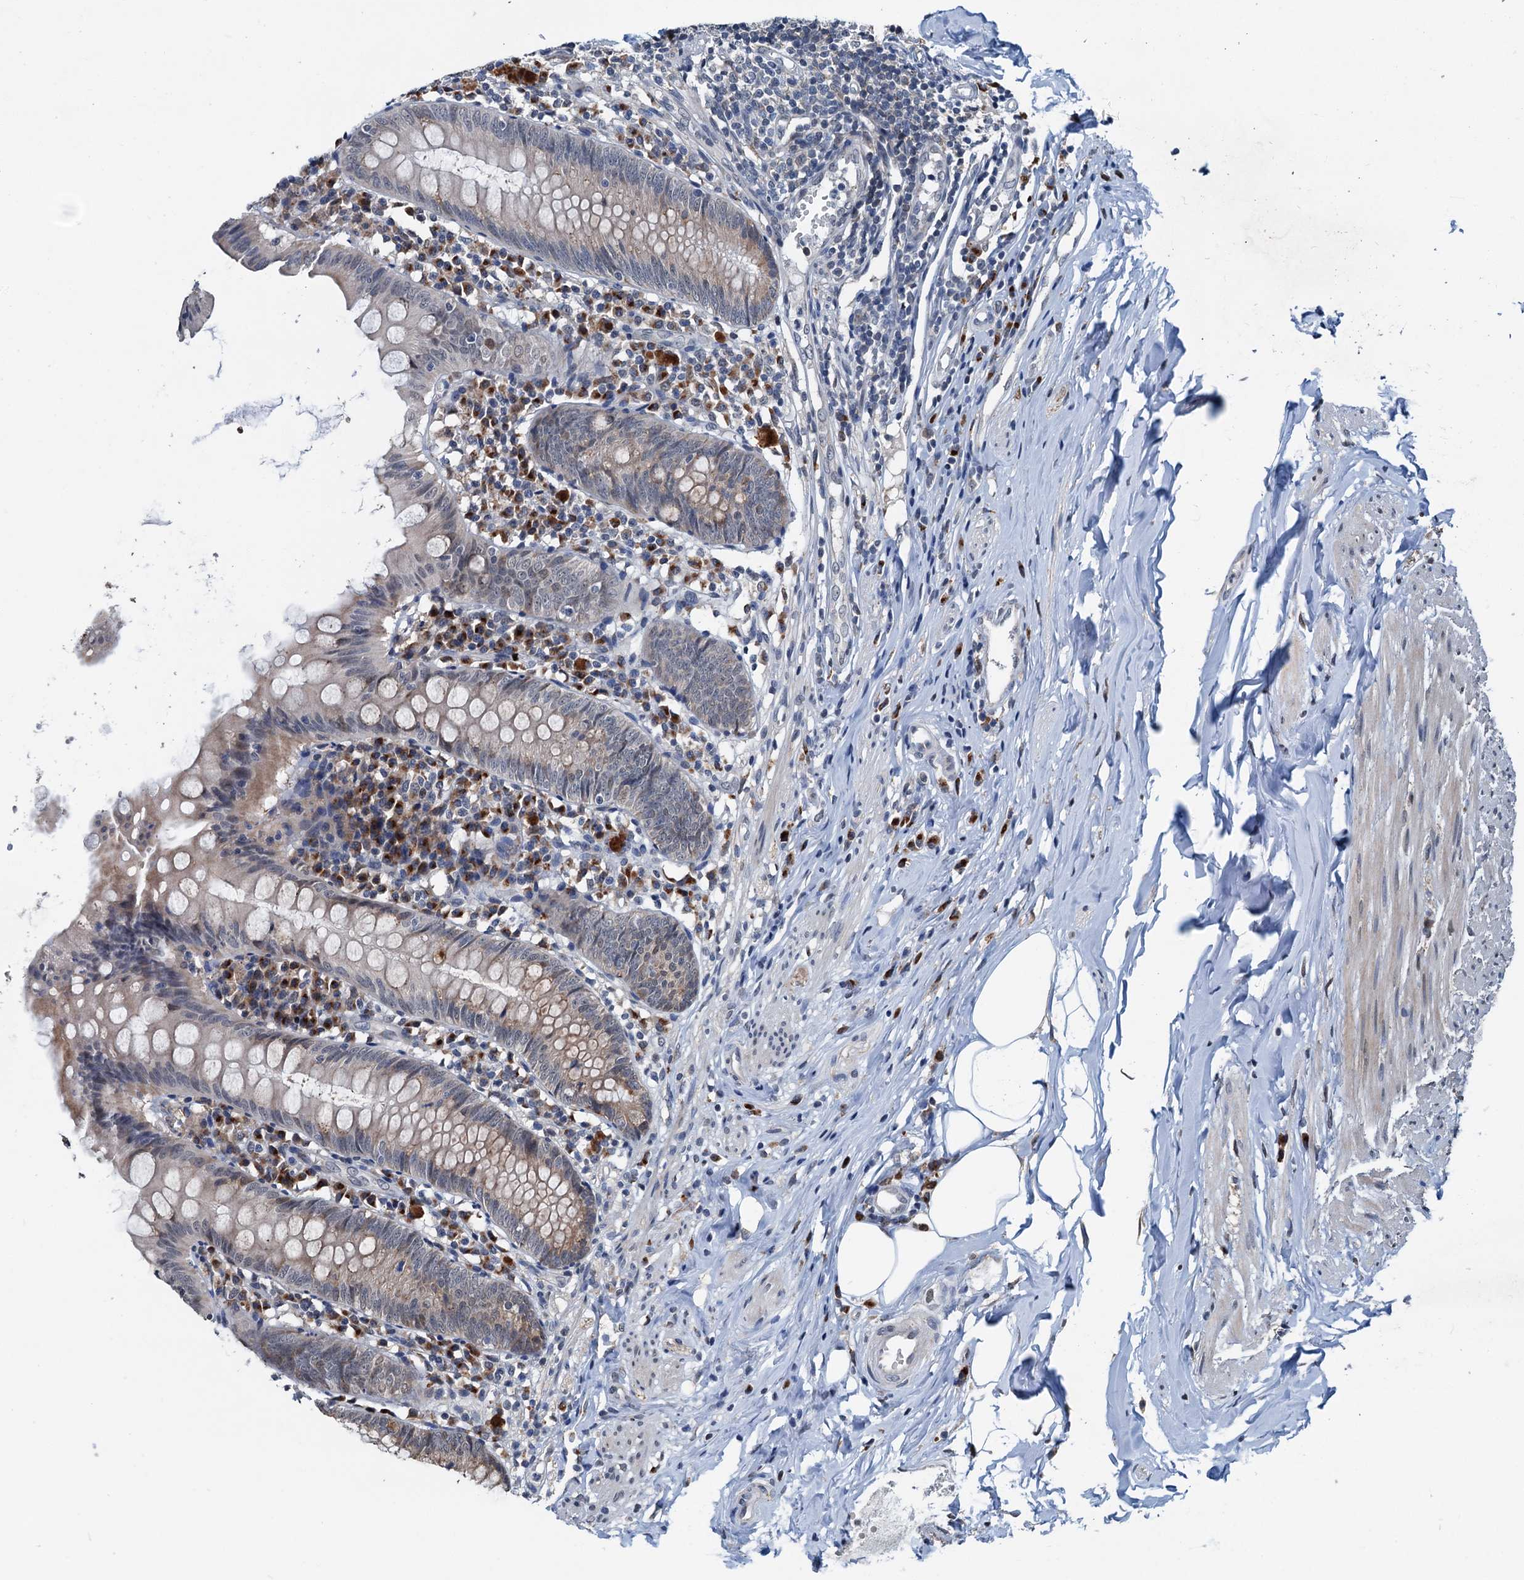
{"staining": {"intensity": "weak", "quantity": "<25%", "location": "cytoplasmic/membranous"}, "tissue": "appendix", "cell_type": "Glandular cells", "image_type": "normal", "snomed": [{"axis": "morphology", "description": "Normal tissue, NOS"}, {"axis": "topography", "description": "Appendix"}], "caption": "High power microscopy micrograph of an IHC image of unremarkable appendix, revealing no significant expression in glandular cells. (Stains: DAB IHC with hematoxylin counter stain, Microscopy: brightfield microscopy at high magnification).", "gene": "SHLD1", "patient": {"sex": "female", "age": 54}}